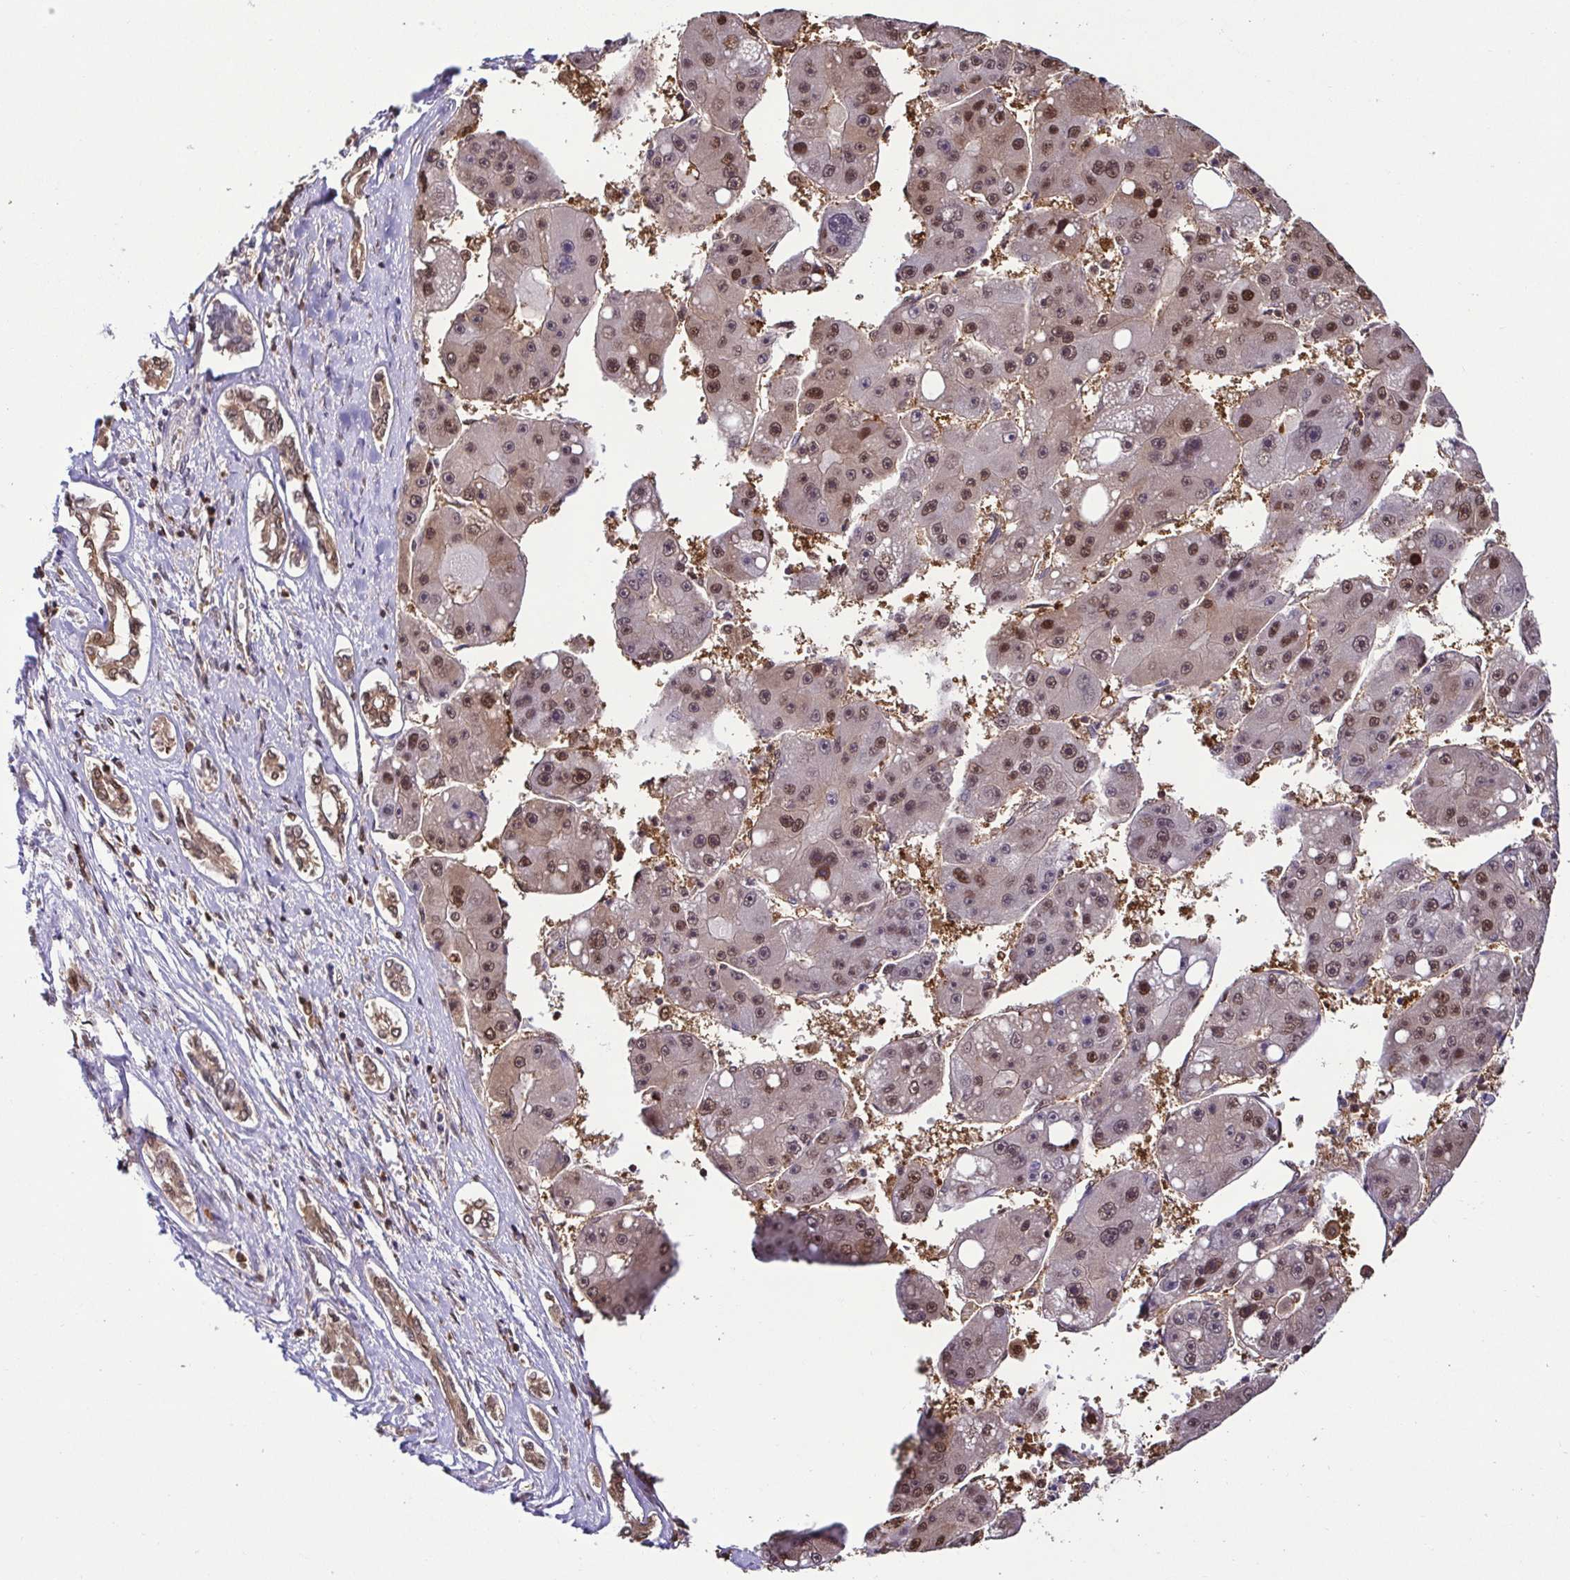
{"staining": {"intensity": "moderate", "quantity": ">75%", "location": "nuclear"}, "tissue": "liver cancer", "cell_type": "Tumor cells", "image_type": "cancer", "snomed": [{"axis": "morphology", "description": "Carcinoma, Hepatocellular, NOS"}, {"axis": "topography", "description": "Liver"}], "caption": "Approximately >75% of tumor cells in human hepatocellular carcinoma (liver) display moderate nuclear protein staining as visualized by brown immunohistochemical staining.", "gene": "PSMB9", "patient": {"sex": "female", "age": 61}}